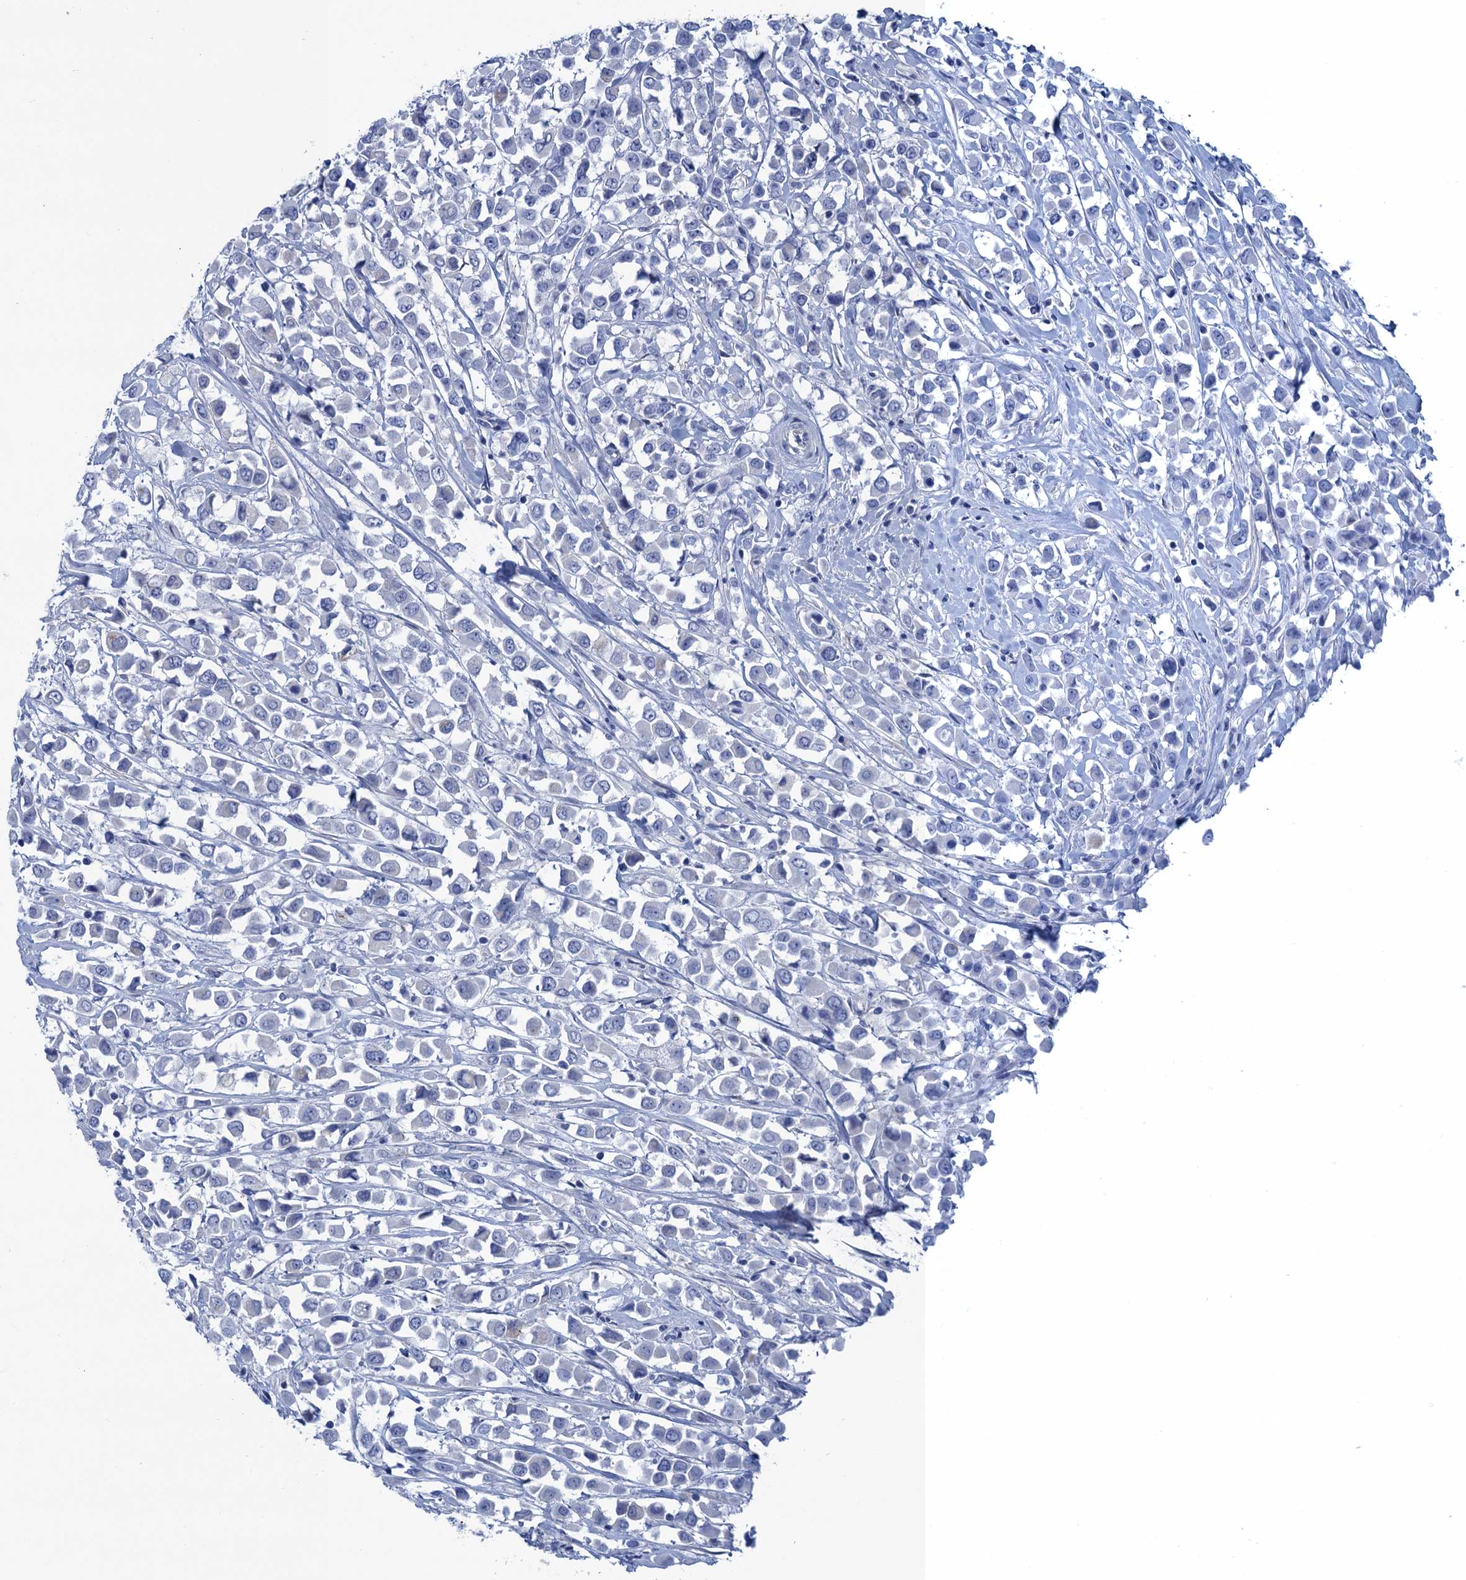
{"staining": {"intensity": "negative", "quantity": "none", "location": "none"}, "tissue": "breast cancer", "cell_type": "Tumor cells", "image_type": "cancer", "snomed": [{"axis": "morphology", "description": "Duct carcinoma"}, {"axis": "topography", "description": "Breast"}], "caption": "This image is of breast infiltrating ductal carcinoma stained with immunohistochemistry to label a protein in brown with the nuclei are counter-stained blue. There is no positivity in tumor cells. Brightfield microscopy of immunohistochemistry stained with DAB (3,3'-diaminobenzidine) (brown) and hematoxylin (blue), captured at high magnification.", "gene": "CALML5", "patient": {"sex": "female", "age": 61}}